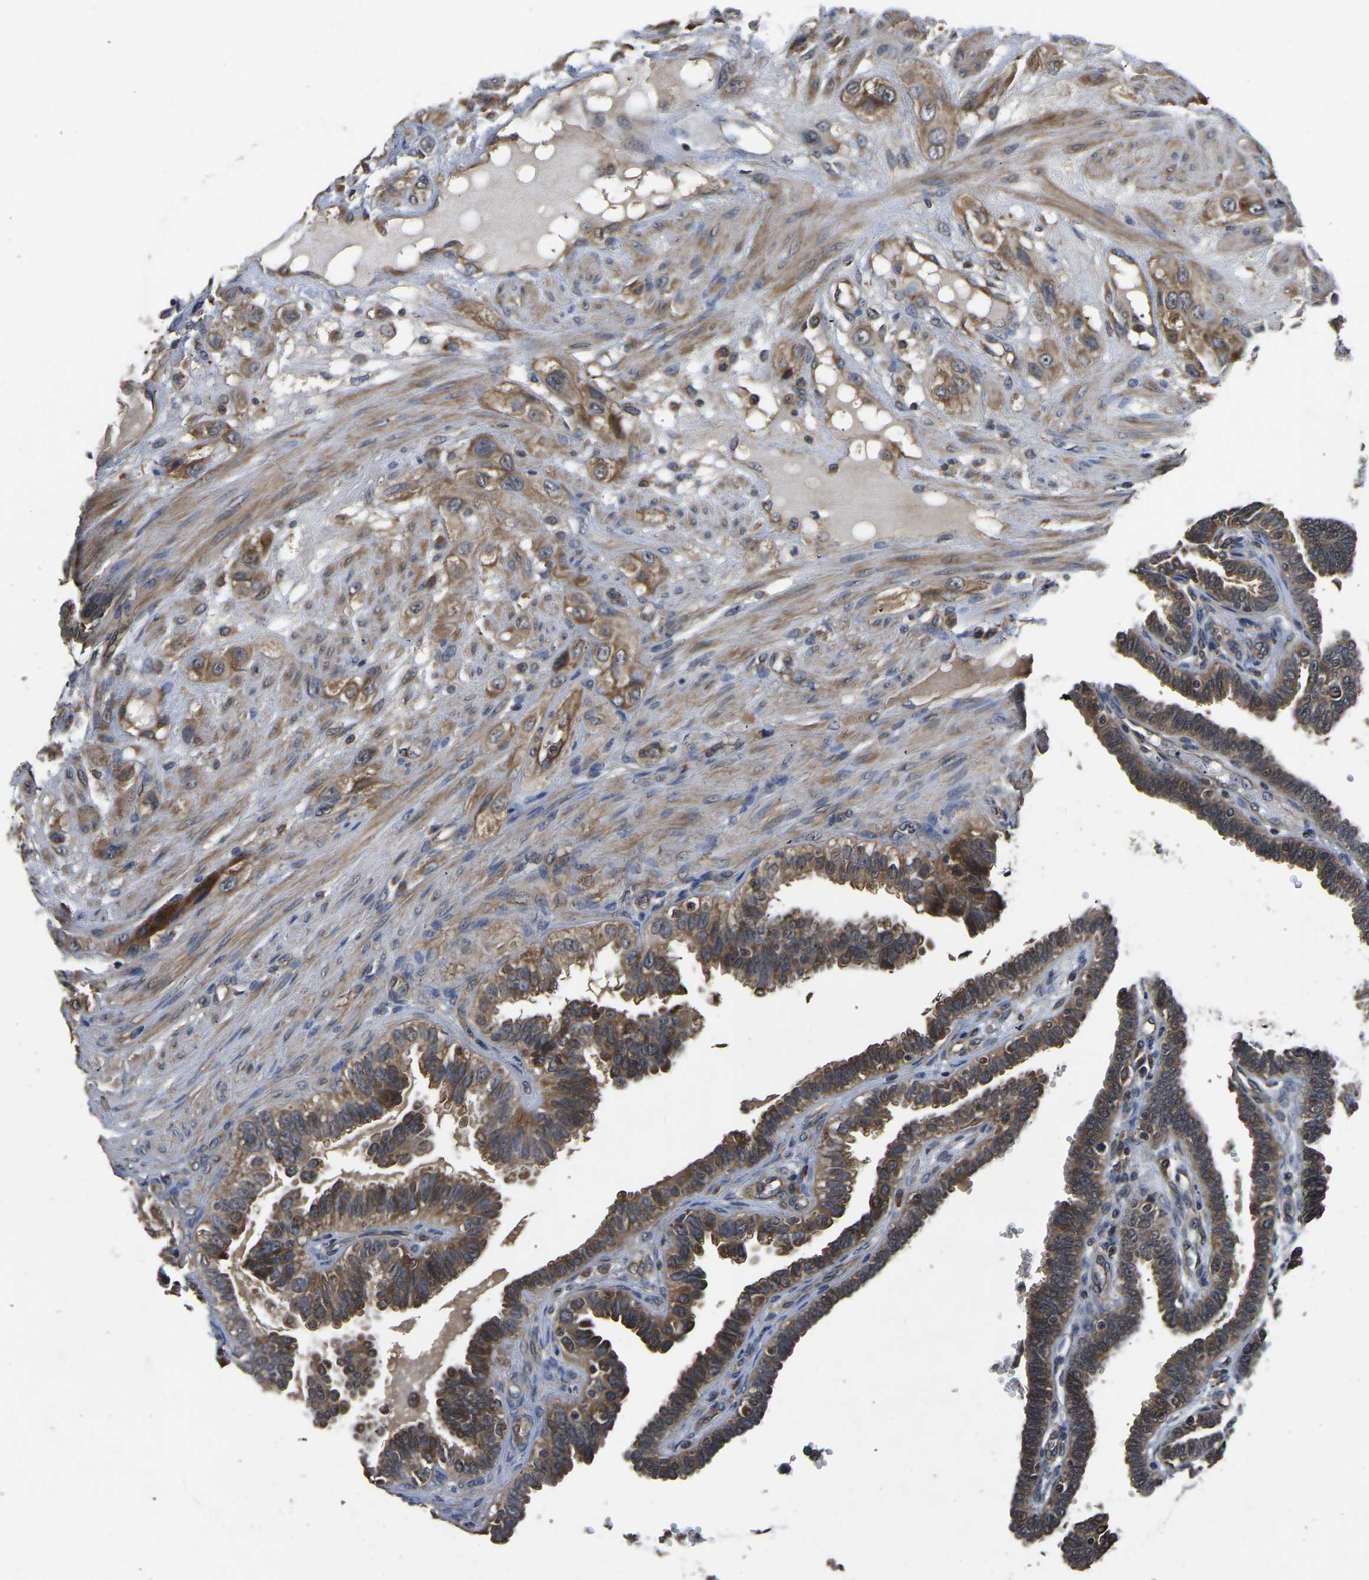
{"staining": {"intensity": "moderate", "quantity": ">75%", "location": "cytoplasmic/membranous"}, "tissue": "fallopian tube", "cell_type": "Glandular cells", "image_type": "normal", "snomed": [{"axis": "morphology", "description": "Normal tissue, NOS"}, {"axis": "topography", "description": "Fallopian tube"}, {"axis": "topography", "description": "Placenta"}], "caption": "DAB immunohistochemical staining of benign fallopian tube shows moderate cytoplasmic/membranous protein staining in approximately >75% of glandular cells.", "gene": "CRYZL1", "patient": {"sex": "female", "age": 34}}